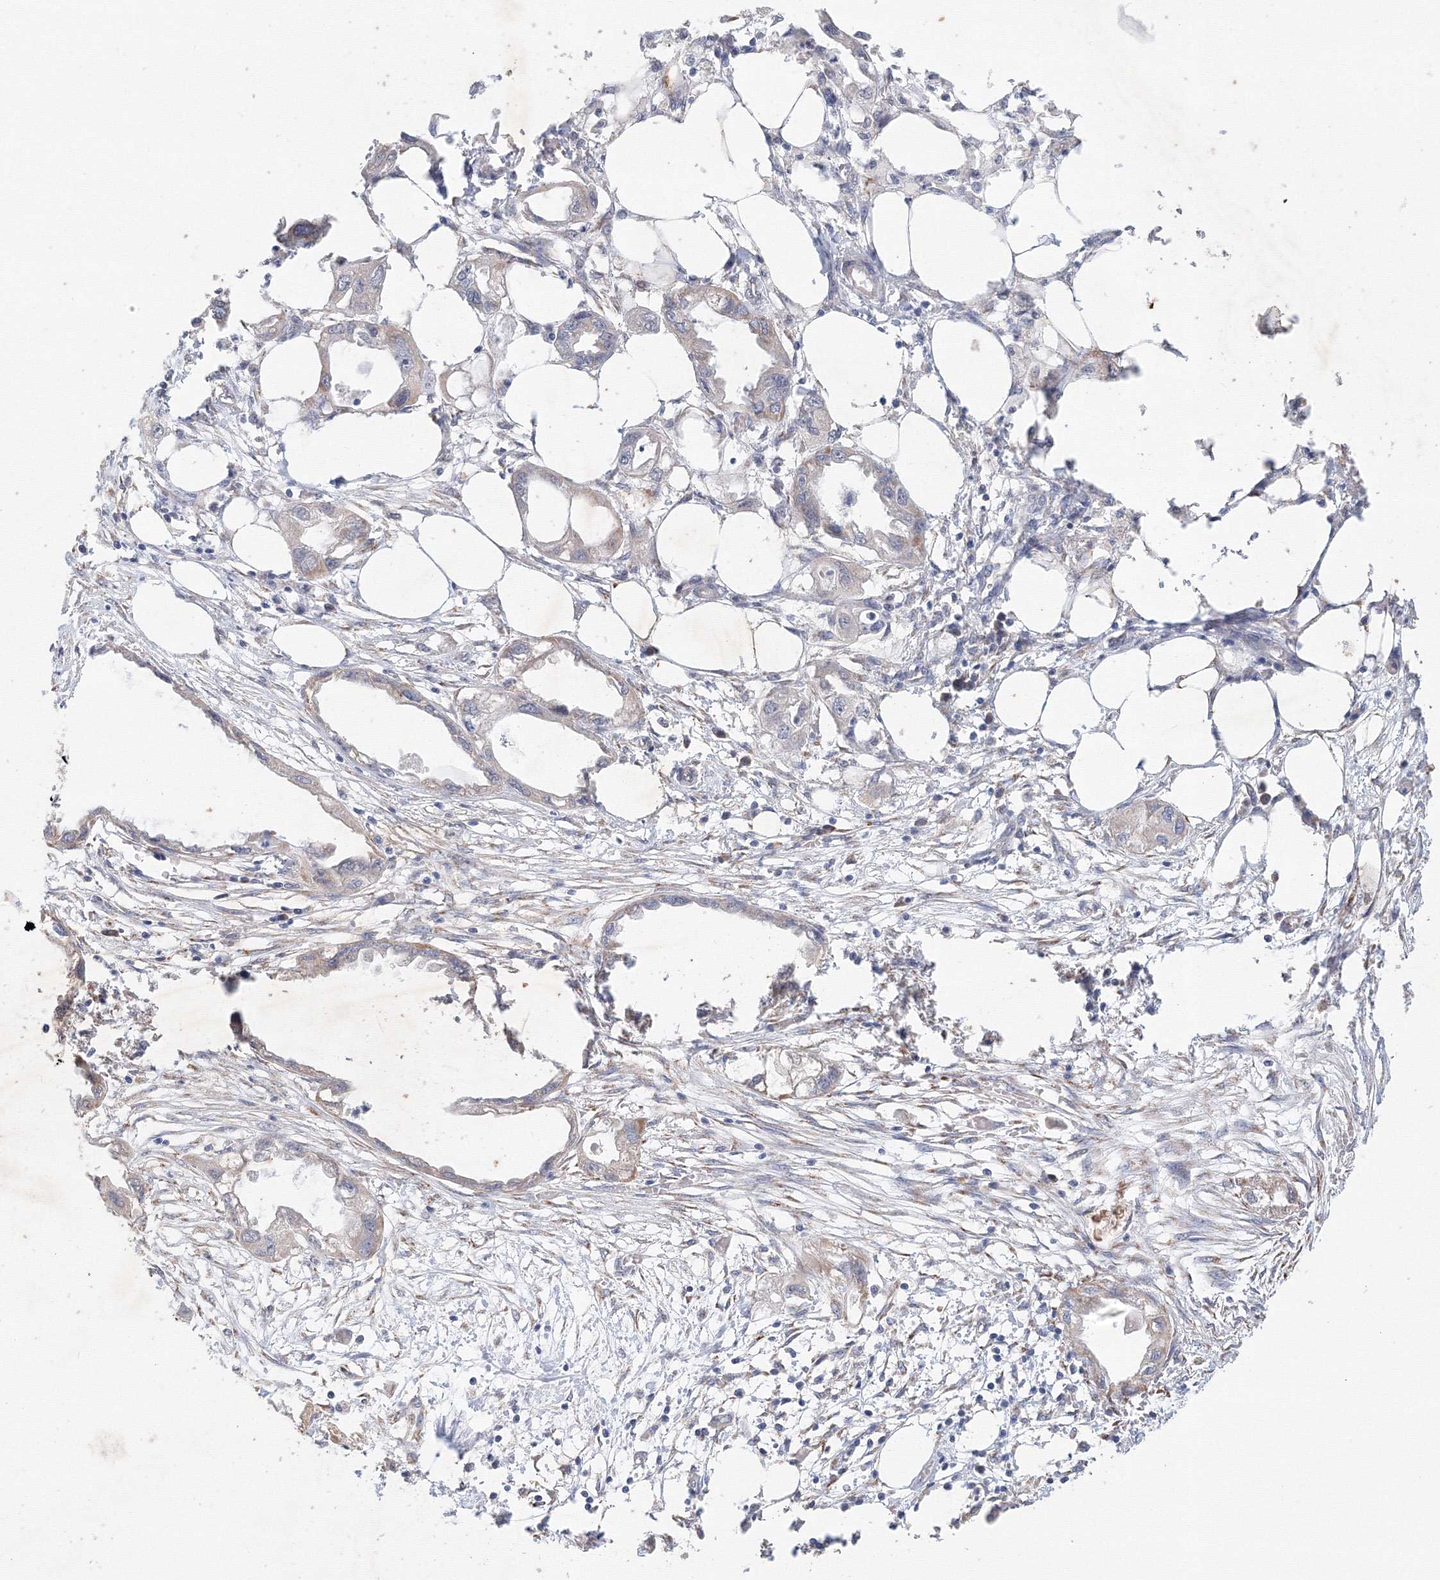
{"staining": {"intensity": "negative", "quantity": "none", "location": "none"}, "tissue": "endometrial cancer", "cell_type": "Tumor cells", "image_type": "cancer", "snomed": [{"axis": "morphology", "description": "Adenocarcinoma, NOS"}, {"axis": "morphology", "description": "Adenocarcinoma, metastatic, NOS"}, {"axis": "topography", "description": "Adipose tissue"}, {"axis": "topography", "description": "Endometrium"}], "caption": "Micrograph shows no significant protein staining in tumor cells of endometrial cancer (metastatic adenocarcinoma). (DAB (3,3'-diaminobenzidine) immunohistochemistry (IHC) with hematoxylin counter stain).", "gene": "DHRS12", "patient": {"sex": "female", "age": 67}}